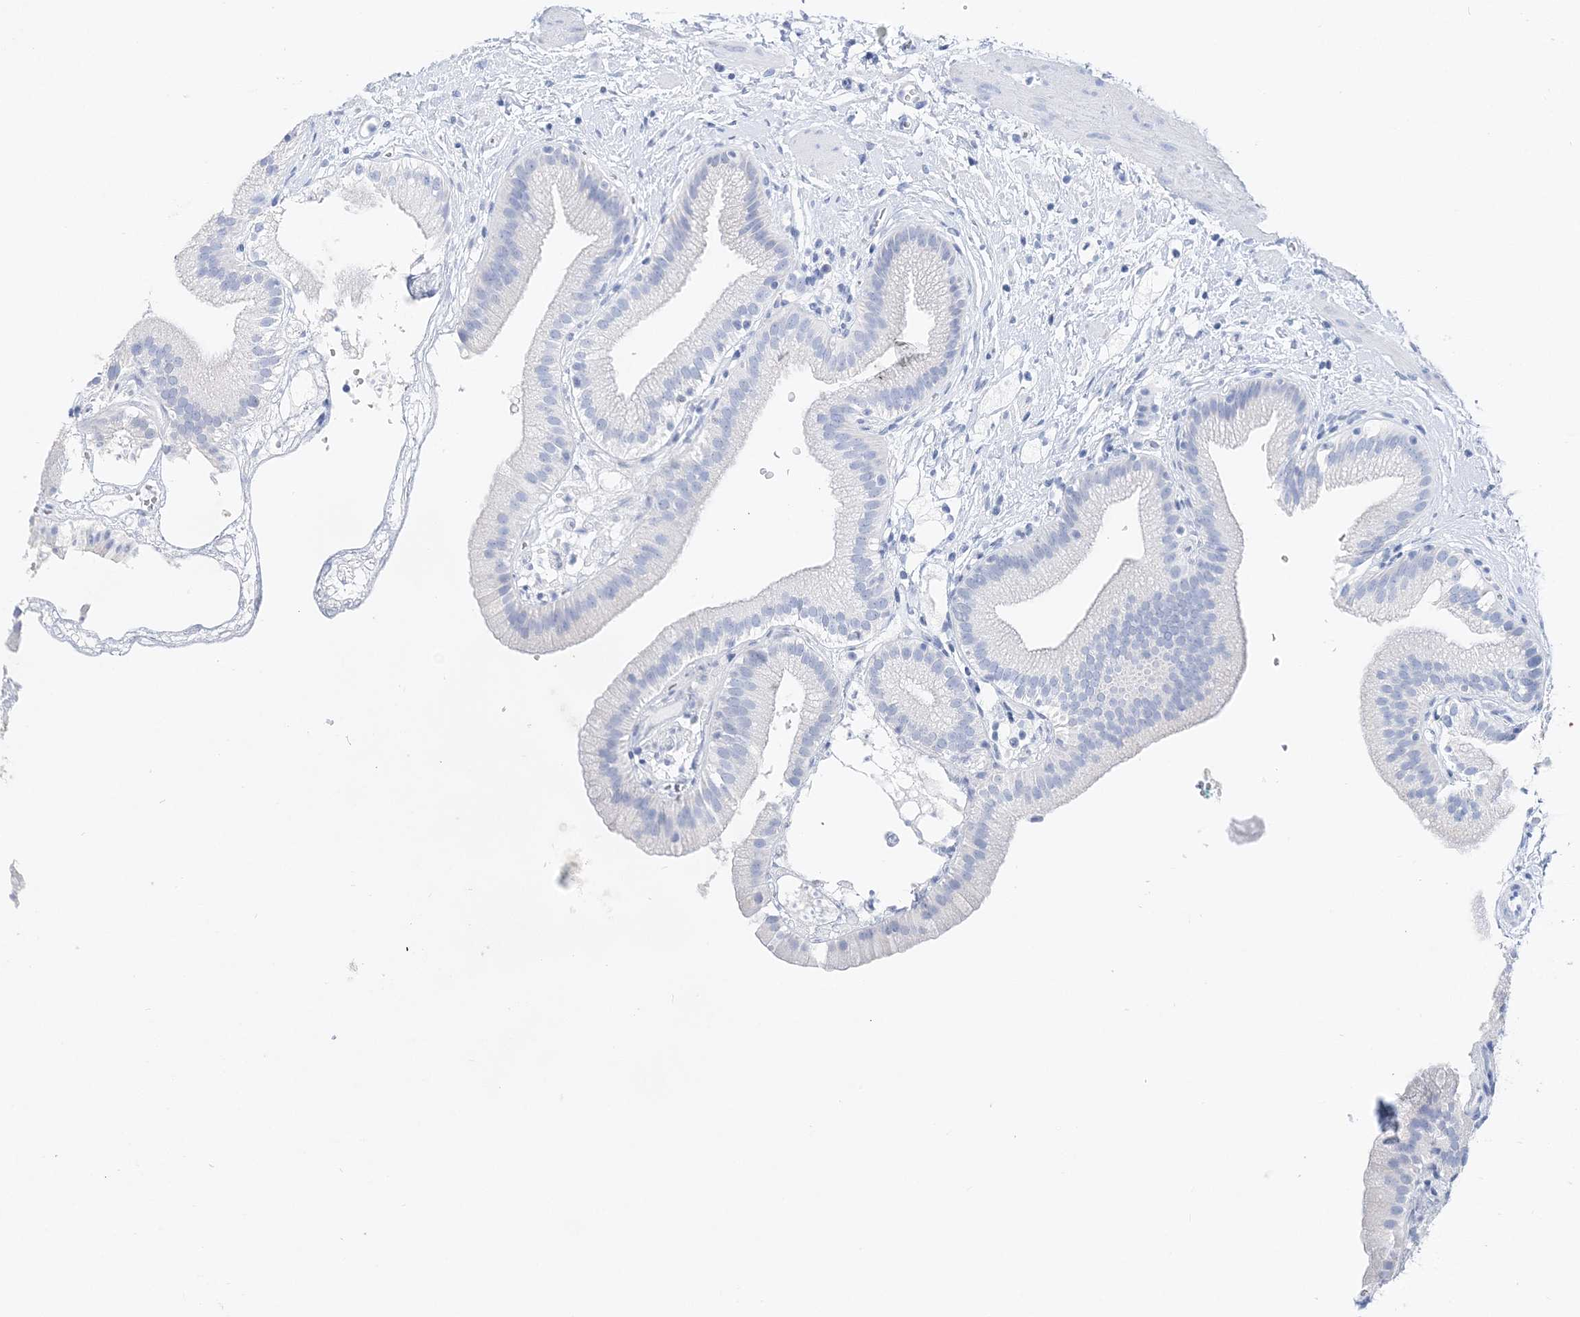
{"staining": {"intensity": "negative", "quantity": "none", "location": "none"}, "tissue": "gallbladder", "cell_type": "Glandular cells", "image_type": "normal", "snomed": [{"axis": "morphology", "description": "Normal tissue, NOS"}, {"axis": "topography", "description": "Gallbladder"}], "caption": "Protein analysis of normal gallbladder demonstrates no significant expression in glandular cells.", "gene": "TSPYL6", "patient": {"sex": "male", "age": 55}}